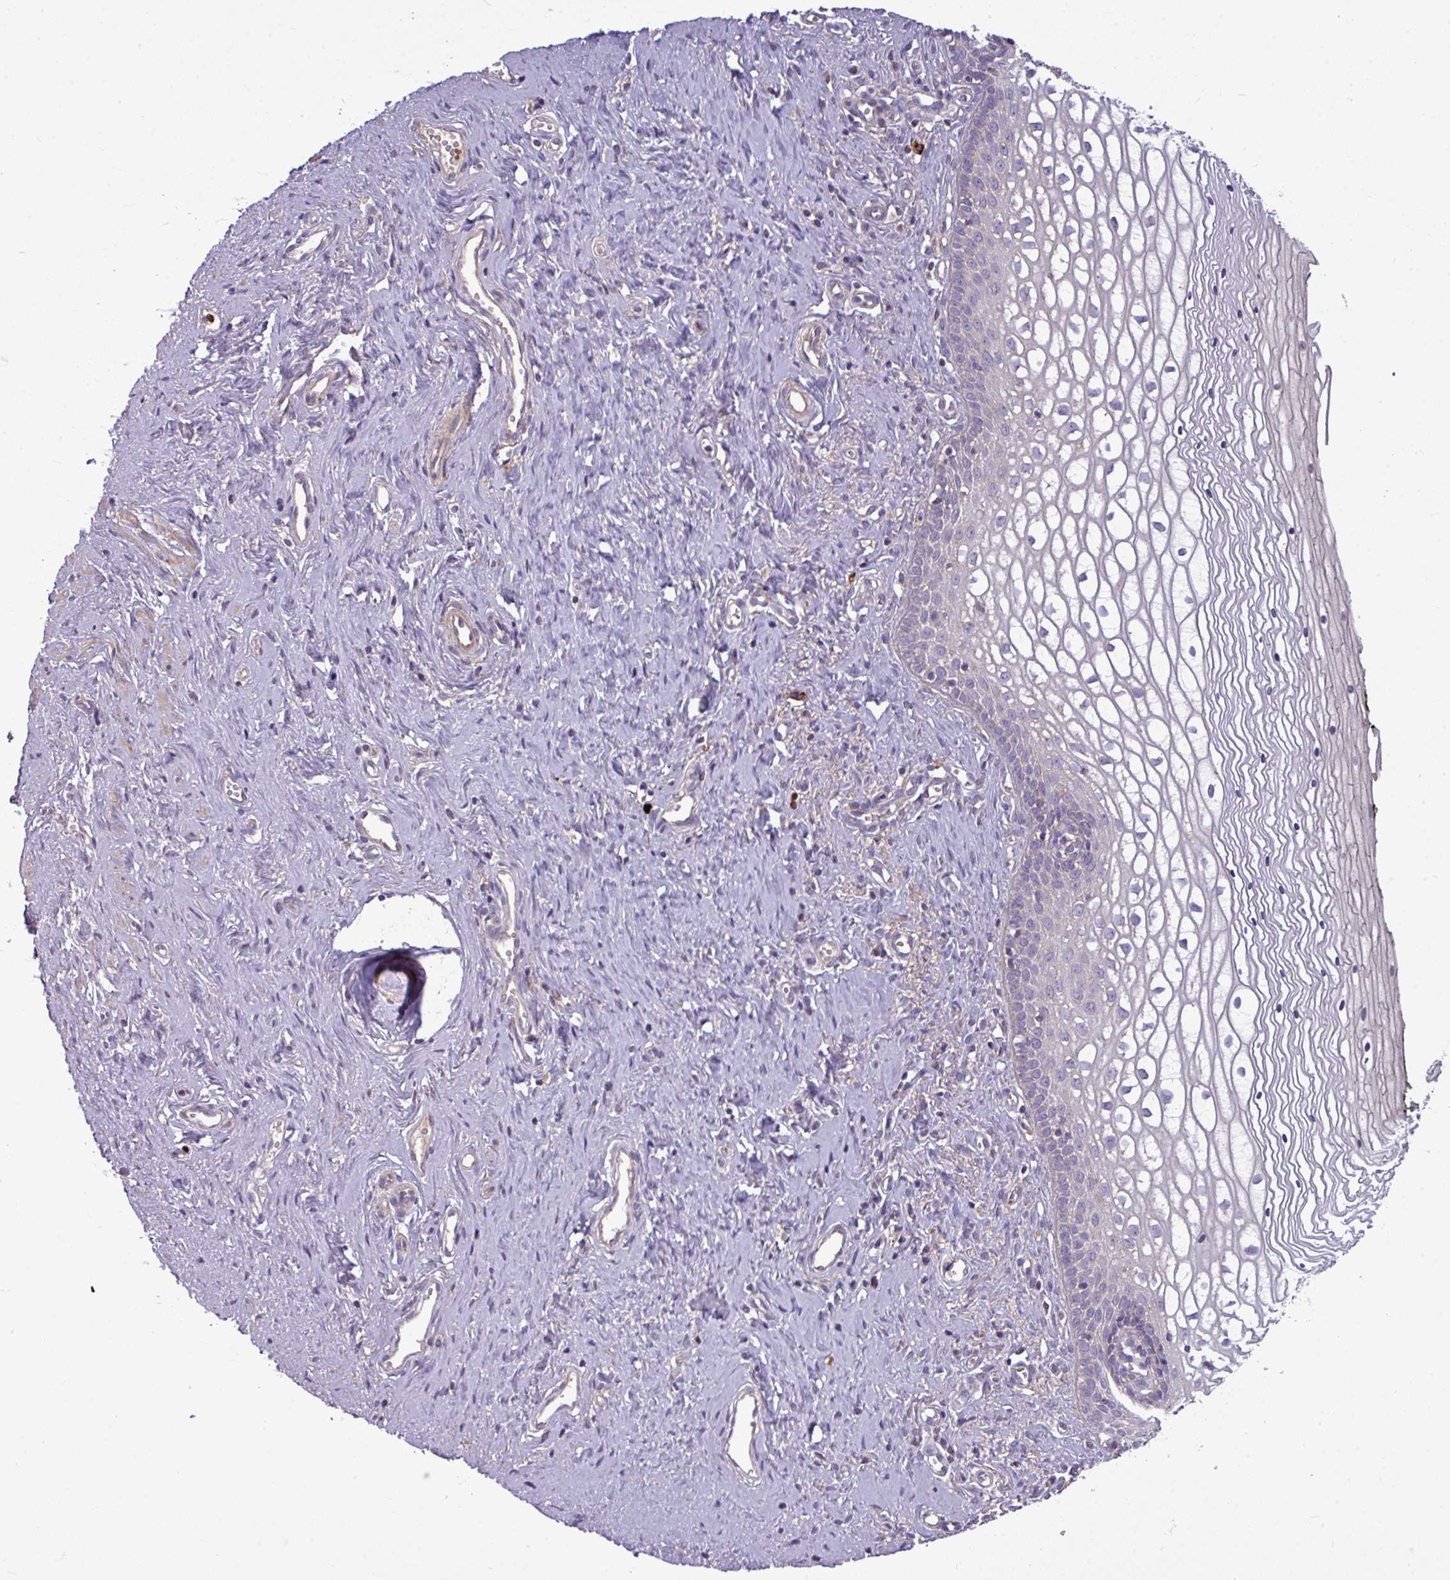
{"staining": {"intensity": "weak", "quantity": "<25%", "location": "cytoplasmic/membranous"}, "tissue": "vagina", "cell_type": "Squamous epithelial cells", "image_type": "normal", "snomed": [{"axis": "morphology", "description": "Normal tissue, NOS"}, {"axis": "topography", "description": "Vagina"}], "caption": "This is a image of immunohistochemistry staining of normal vagina, which shows no expression in squamous epithelial cells.", "gene": "PAPLN", "patient": {"sex": "female", "age": 59}}